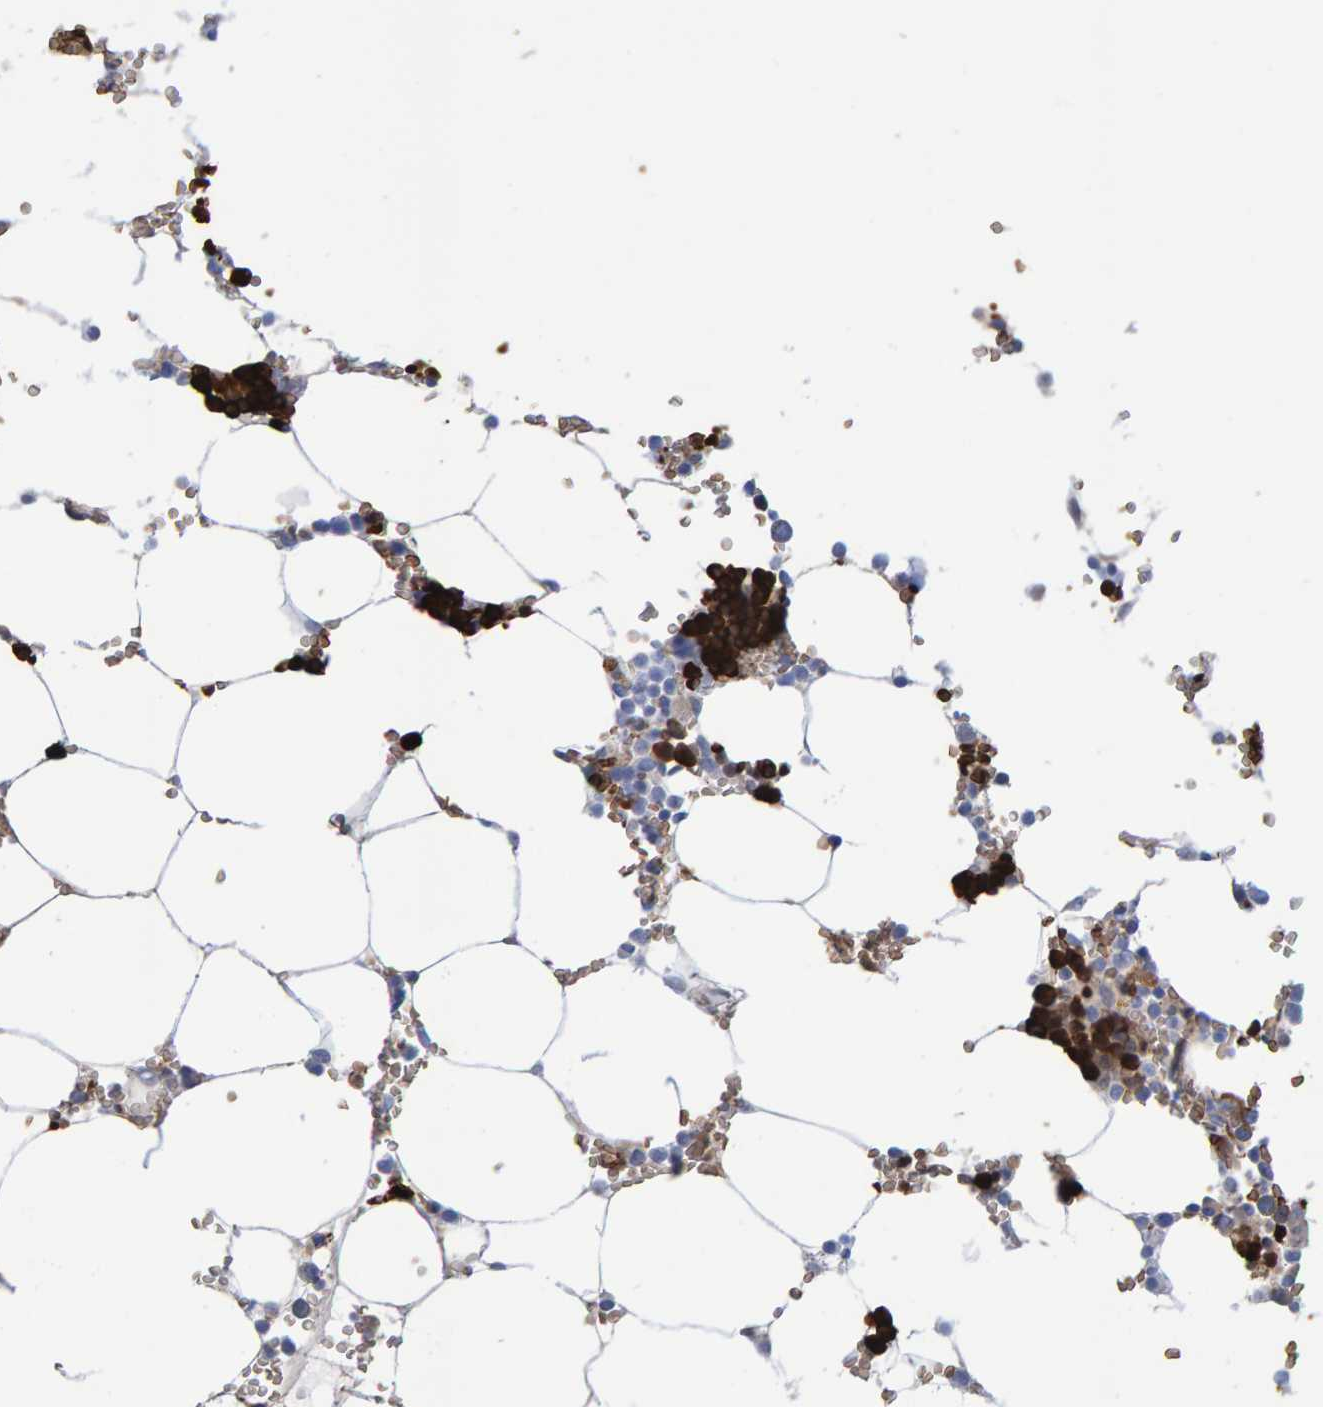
{"staining": {"intensity": "strong", "quantity": "25%-75%", "location": "cytoplasmic/membranous,nuclear"}, "tissue": "bone marrow", "cell_type": "Hematopoietic cells", "image_type": "normal", "snomed": [{"axis": "morphology", "description": "Normal tissue, NOS"}, {"axis": "topography", "description": "Bone marrow"}], "caption": "Immunohistochemistry of benign human bone marrow demonstrates high levels of strong cytoplasmic/membranous,nuclear positivity in about 25%-75% of hematopoietic cells. The staining was performed using DAB (3,3'-diaminobenzidine) to visualize the protein expression in brown, while the nuclei were stained in blue with hematoxylin (Magnification: 20x).", "gene": "VPS9D1", "patient": {"sex": "male", "age": 70}}